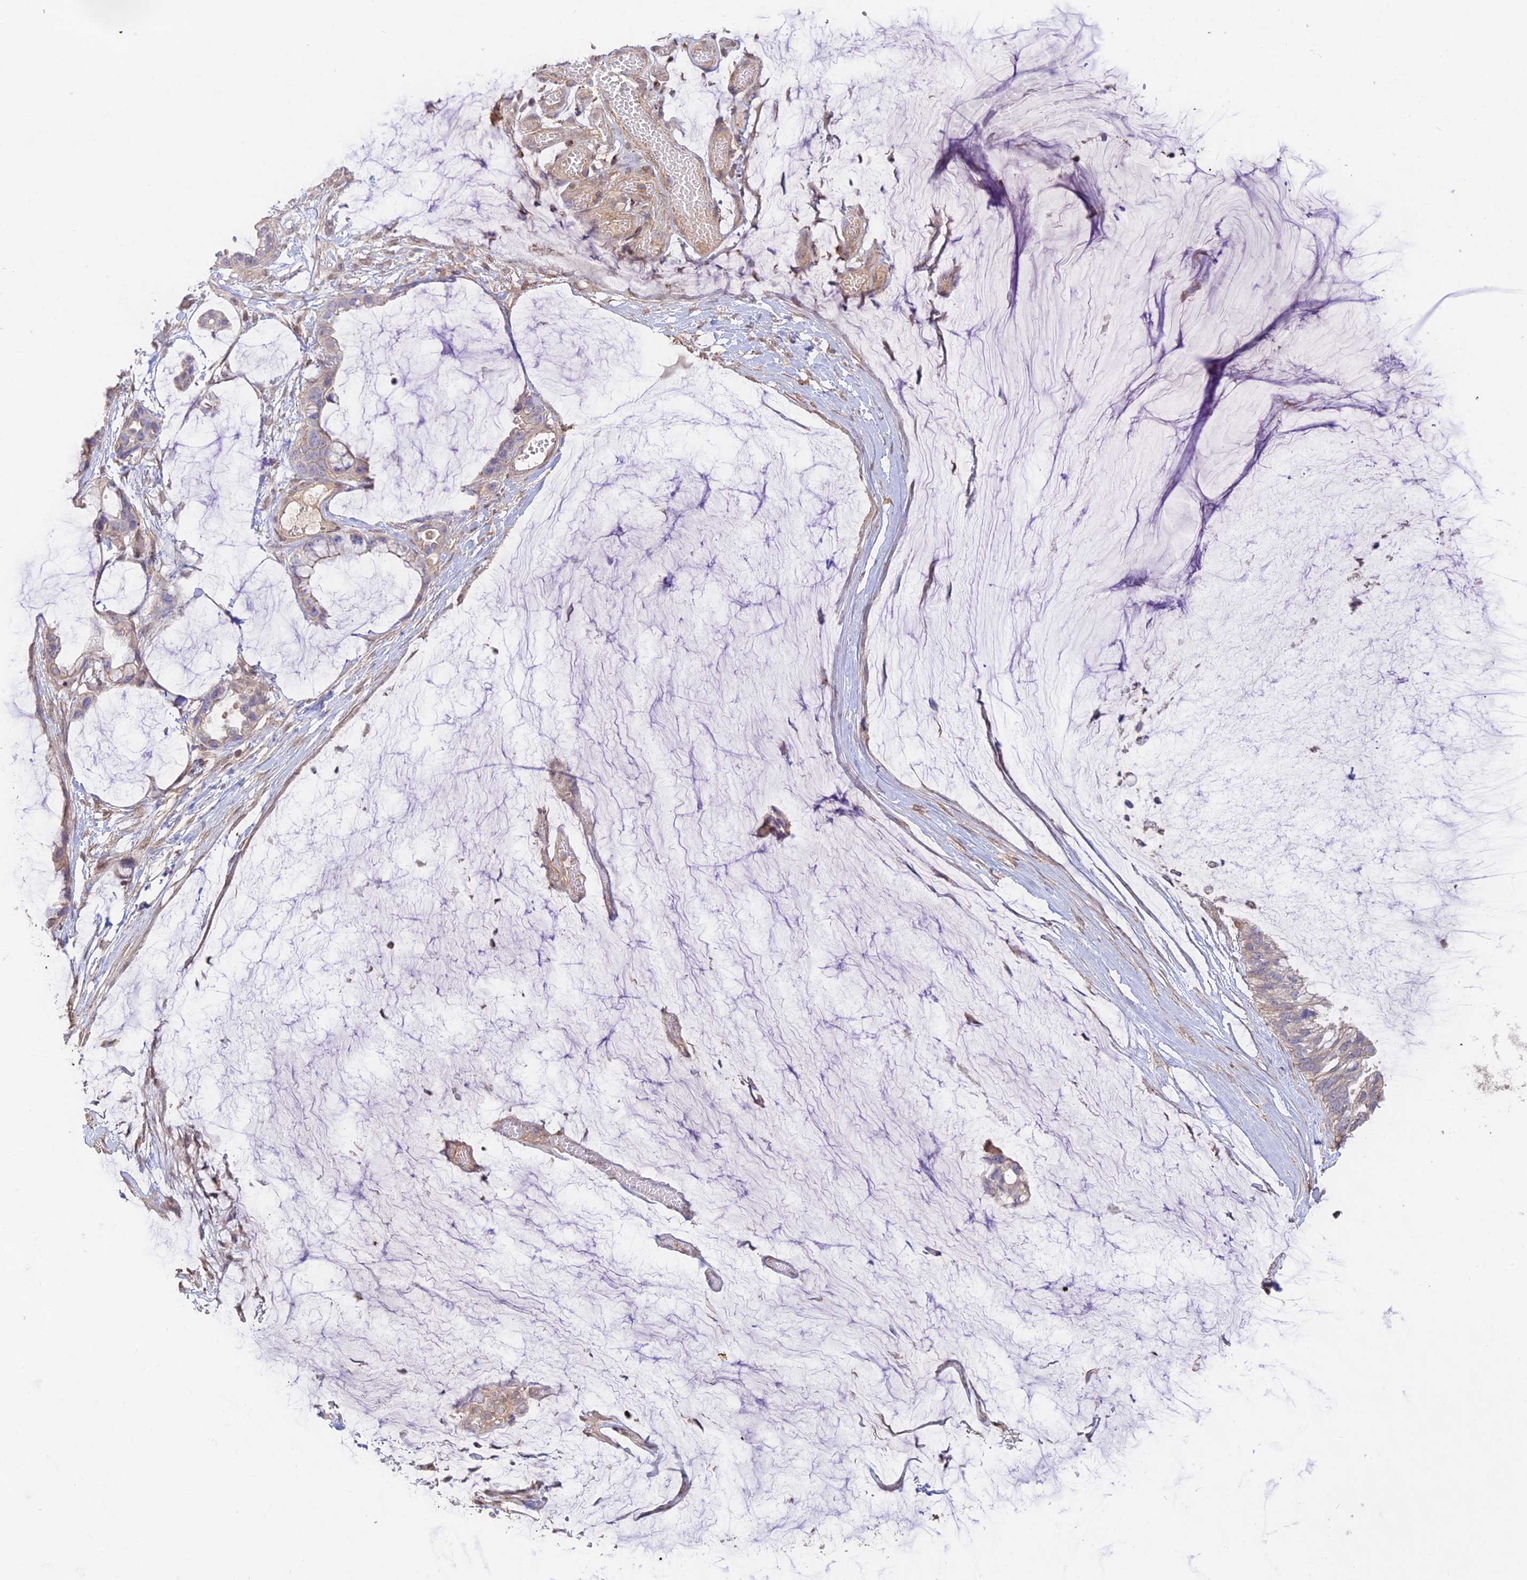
{"staining": {"intensity": "weak", "quantity": ">75%", "location": "cytoplasmic/membranous"}, "tissue": "ovarian cancer", "cell_type": "Tumor cells", "image_type": "cancer", "snomed": [{"axis": "morphology", "description": "Cystadenocarcinoma, mucinous, NOS"}, {"axis": "topography", "description": "Ovary"}], "caption": "There is low levels of weak cytoplasmic/membranous staining in tumor cells of ovarian cancer, as demonstrated by immunohistochemical staining (brown color).", "gene": "CLCF1", "patient": {"sex": "female", "age": 39}}